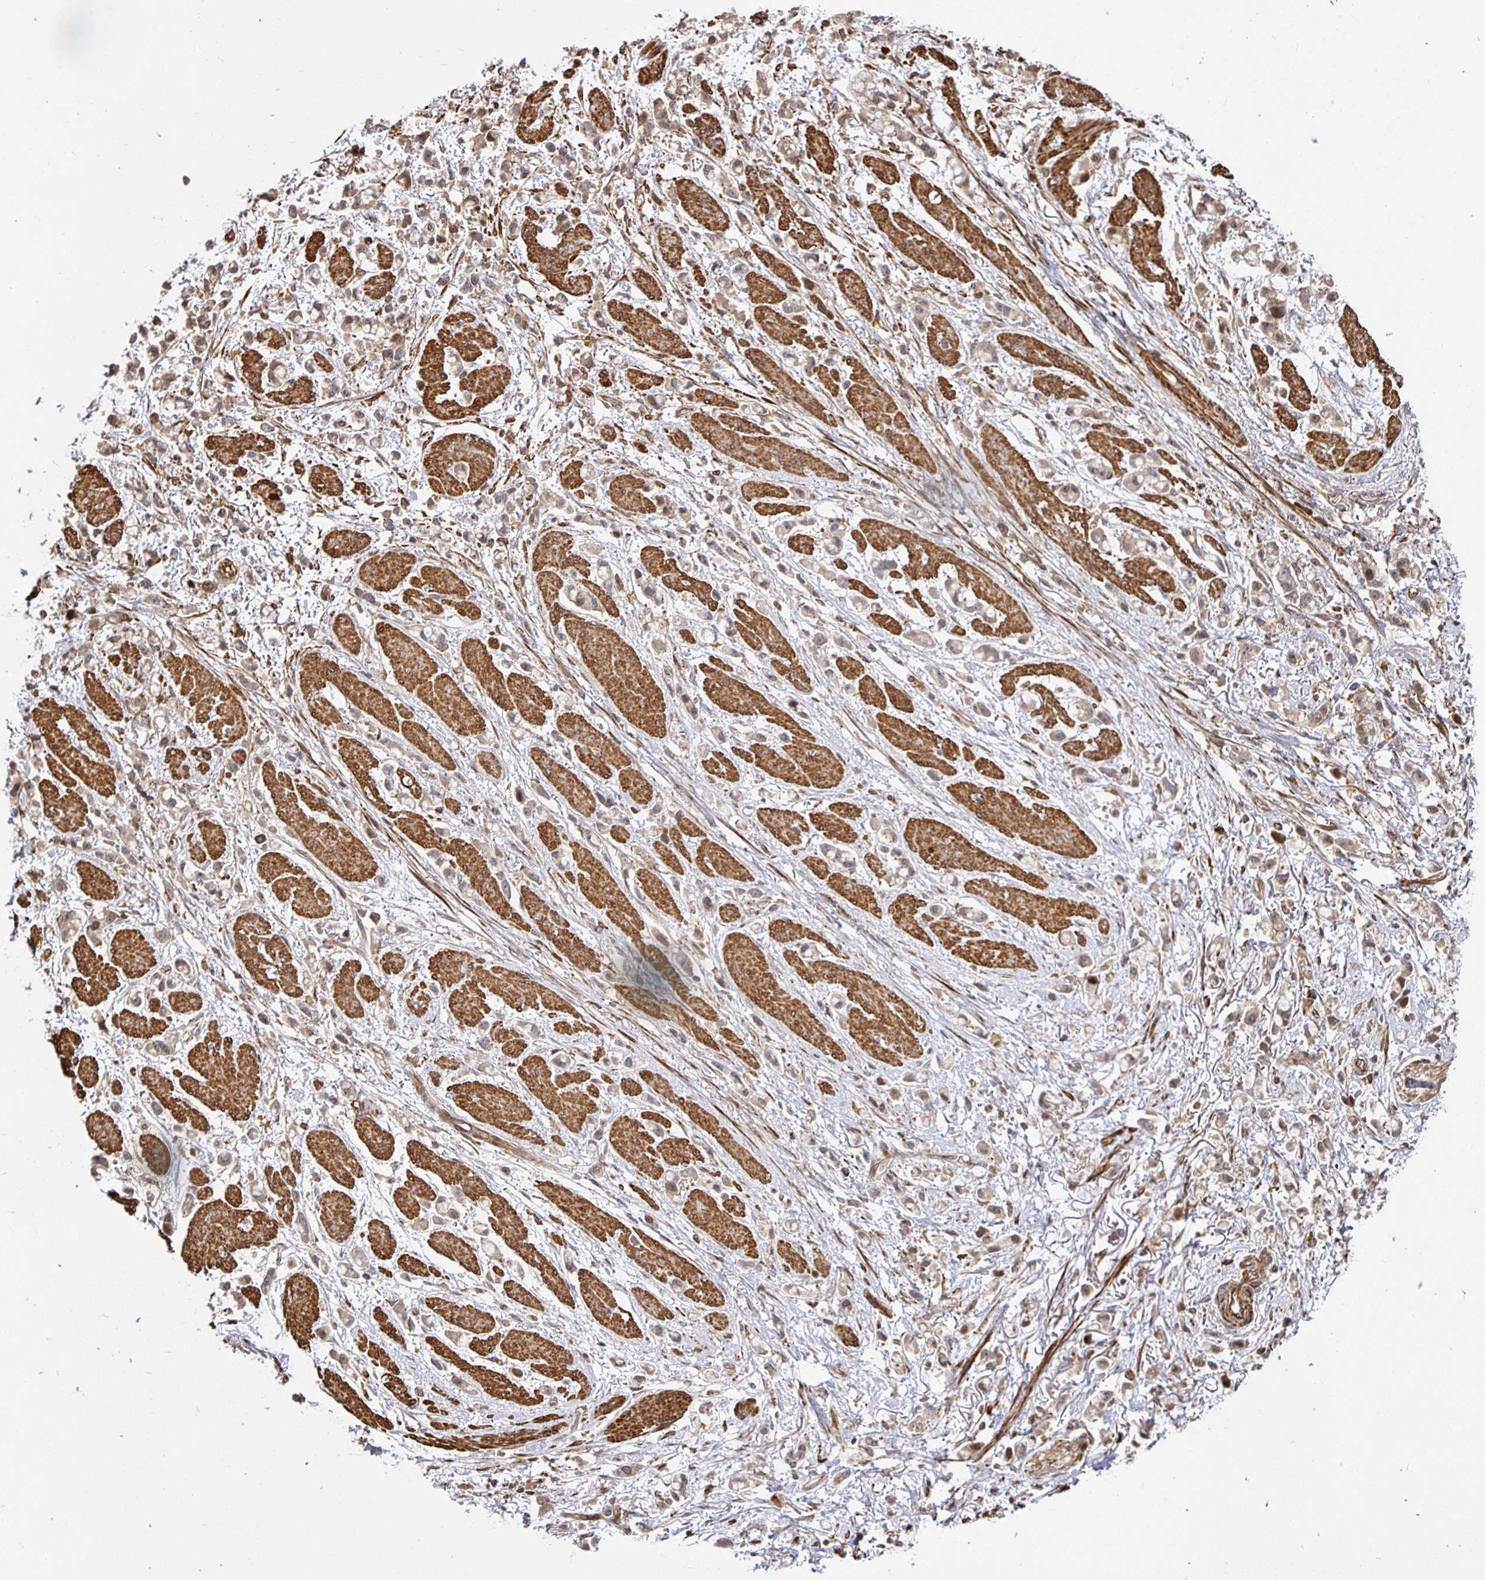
{"staining": {"intensity": "weak", "quantity": ">75%", "location": "cytoplasmic/membranous,nuclear"}, "tissue": "stomach cancer", "cell_type": "Tumor cells", "image_type": "cancer", "snomed": [{"axis": "morphology", "description": "Adenocarcinoma, NOS"}, {"axis": "topography", "description": "Stomach"}], "caption": "Immunohistochemistry photomicrograph of human stomach cancer (adenocarcinoma) stained for a protein (brown), which demonstrates low levels of weak cytoplasmic/membranous and nuclear positivity in approximately >75% of tumor cells.", "gene": "STRAP", "patient": {"sex": "female", "age": 81}}